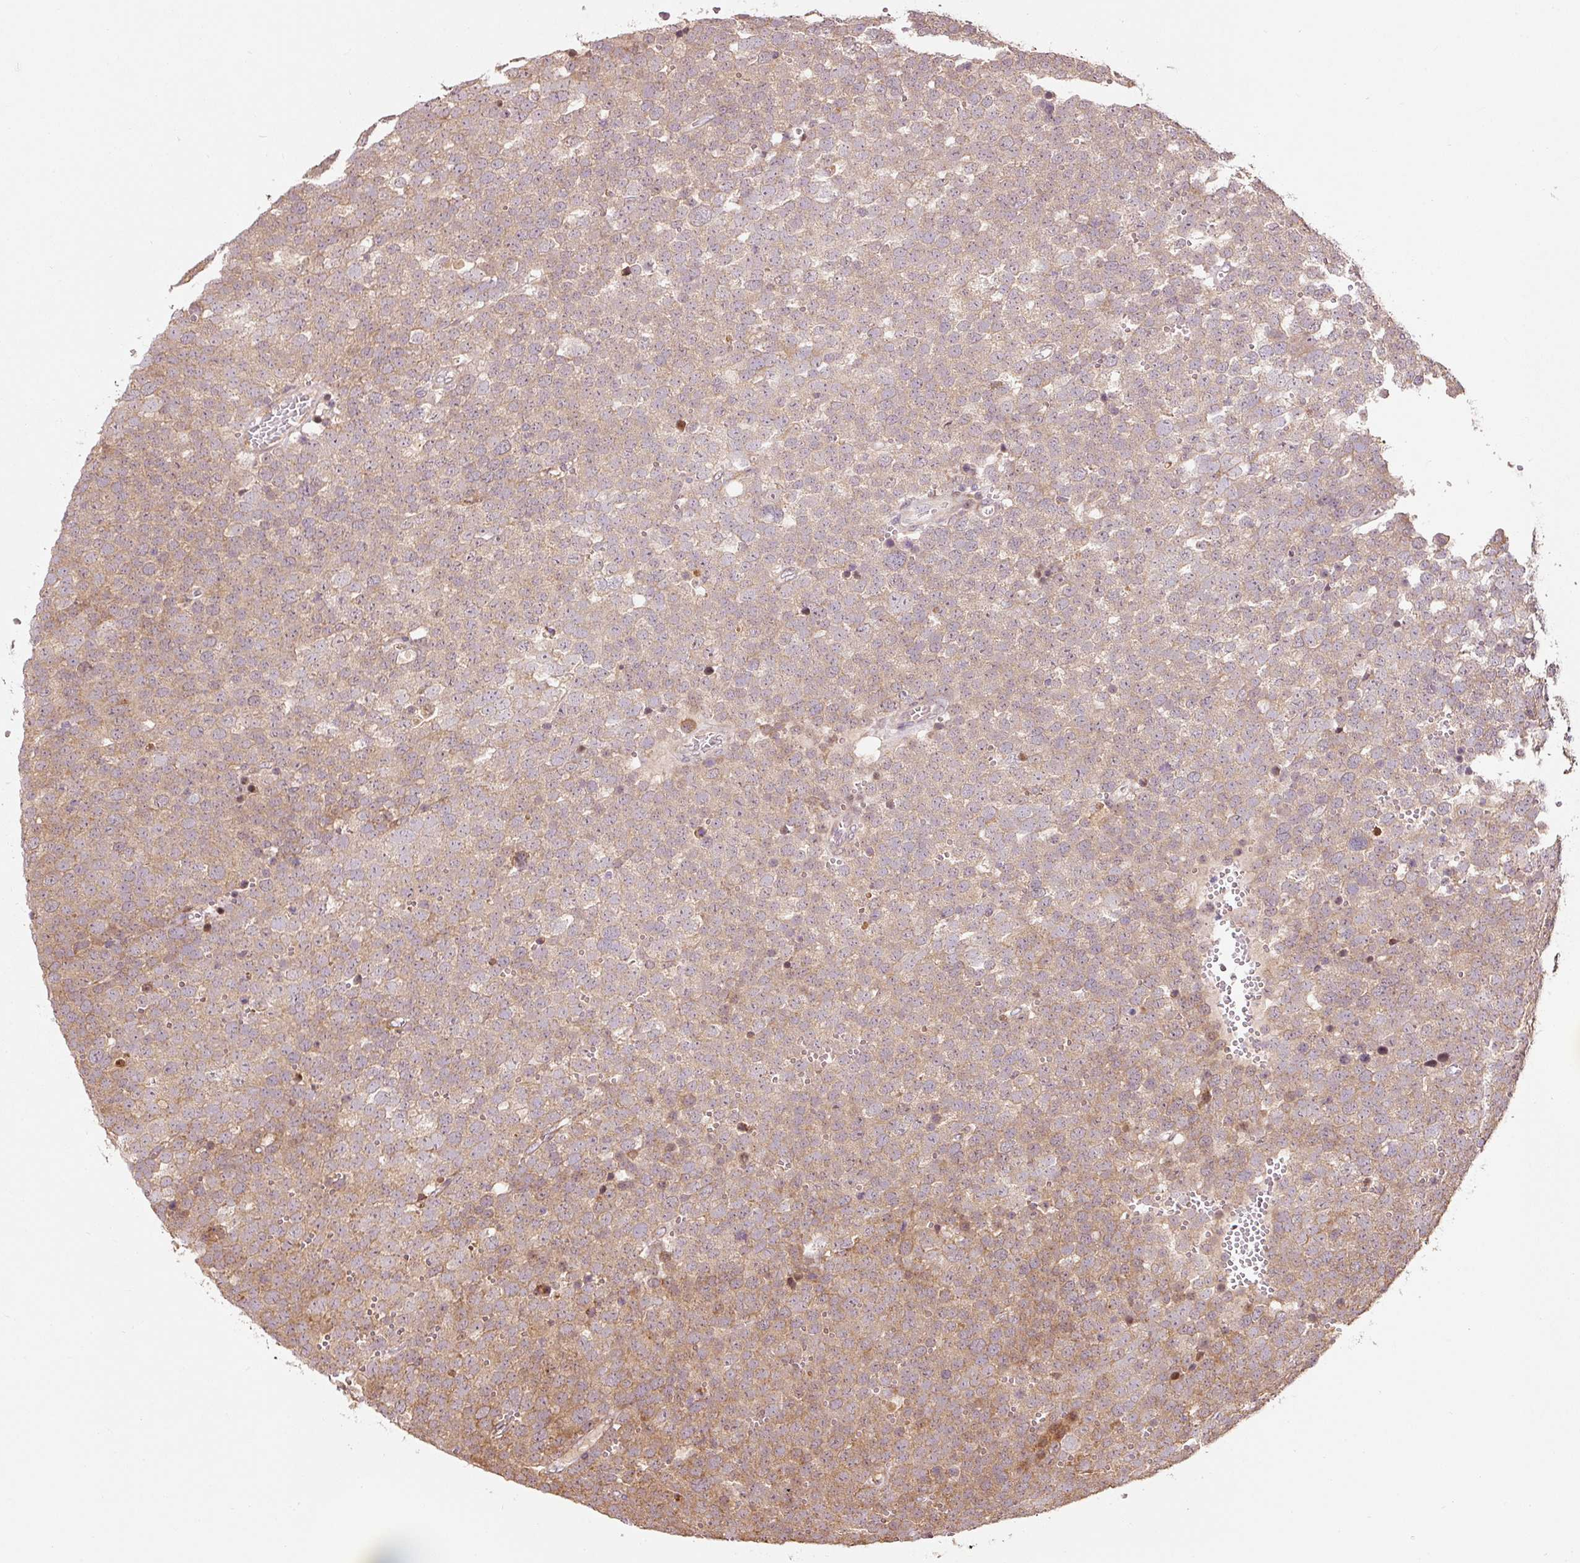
{"staining": {"intensity": "moderate", "quantity": ">75%", "location": "cytoplasmic/membranous"}, "tissue": "testis cancer", "cell_type": "Tumor cells", "image_type": "cancer", "snomed": [{"axis": "morphology", "description": "Seminoma, NOS"}, {"axis": "topography", "description": "Testis"}], "caption": "The immunohistochemical stain labels moderate cytoplasmic/membranous positivity in tumor cells of testis cancer (seminoma) tissue.", "gene": "ETF1", "patient": {"sex": "male", "age": 71}}